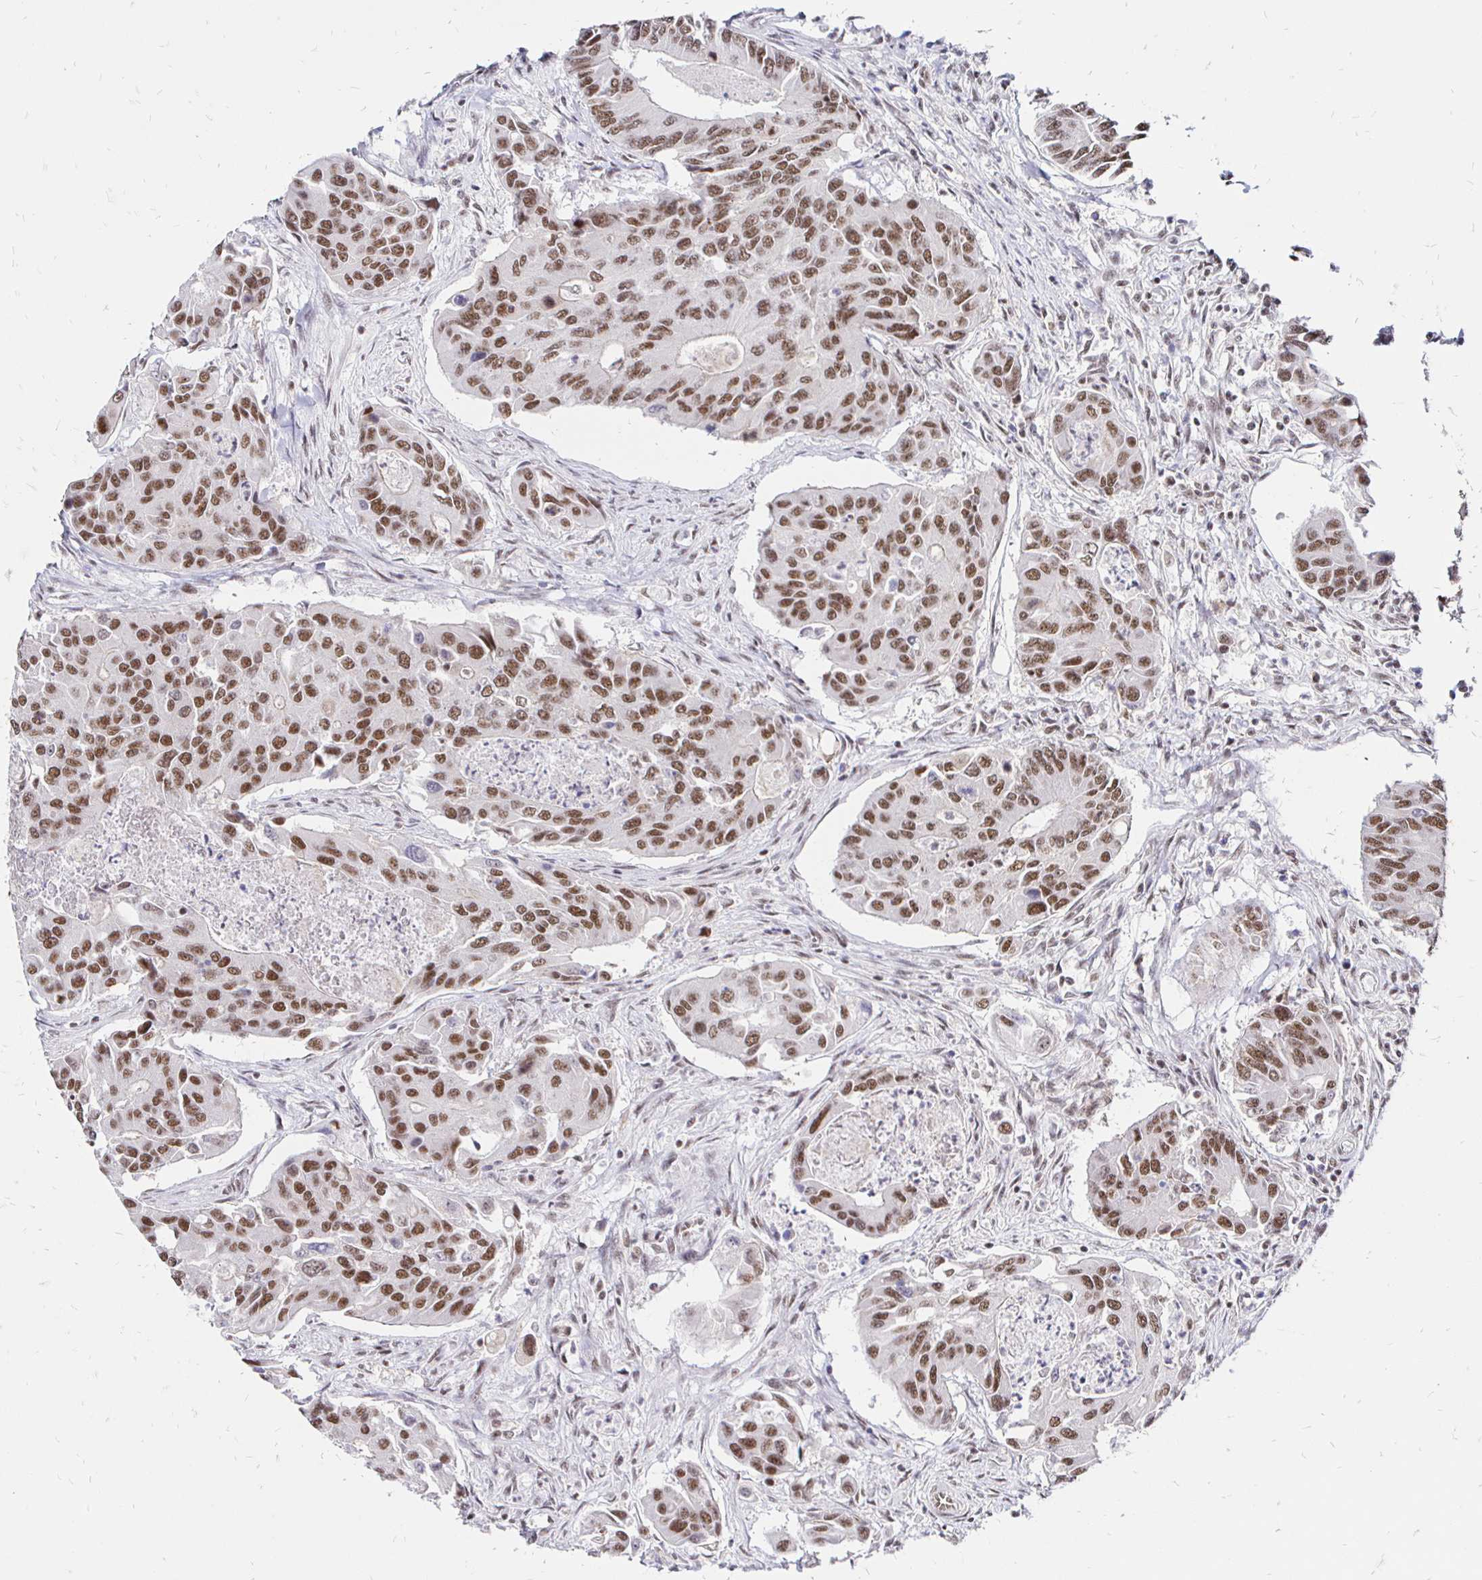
{"staining": {"intensity": "moderate", "quantity": ">75%", "location": "nuclear"}, "tissue": "colorectal cancer", "cell_type": "Tumor cells", "image_type": "cancer", "snomed": [{"axis": "morphology", "description": "Adenocarcinoma, NOS"}, {"axis": "topography", "description": "Colon"}], "caption": "Adenocarcinoma (colorectal) was stained to show a protein in brown. There is medium levels of moderate nuclear positivity in approximately >75% of tumor cells.", "gene": "SIN3A", "patient": {"sex": "female", "age": 67}}